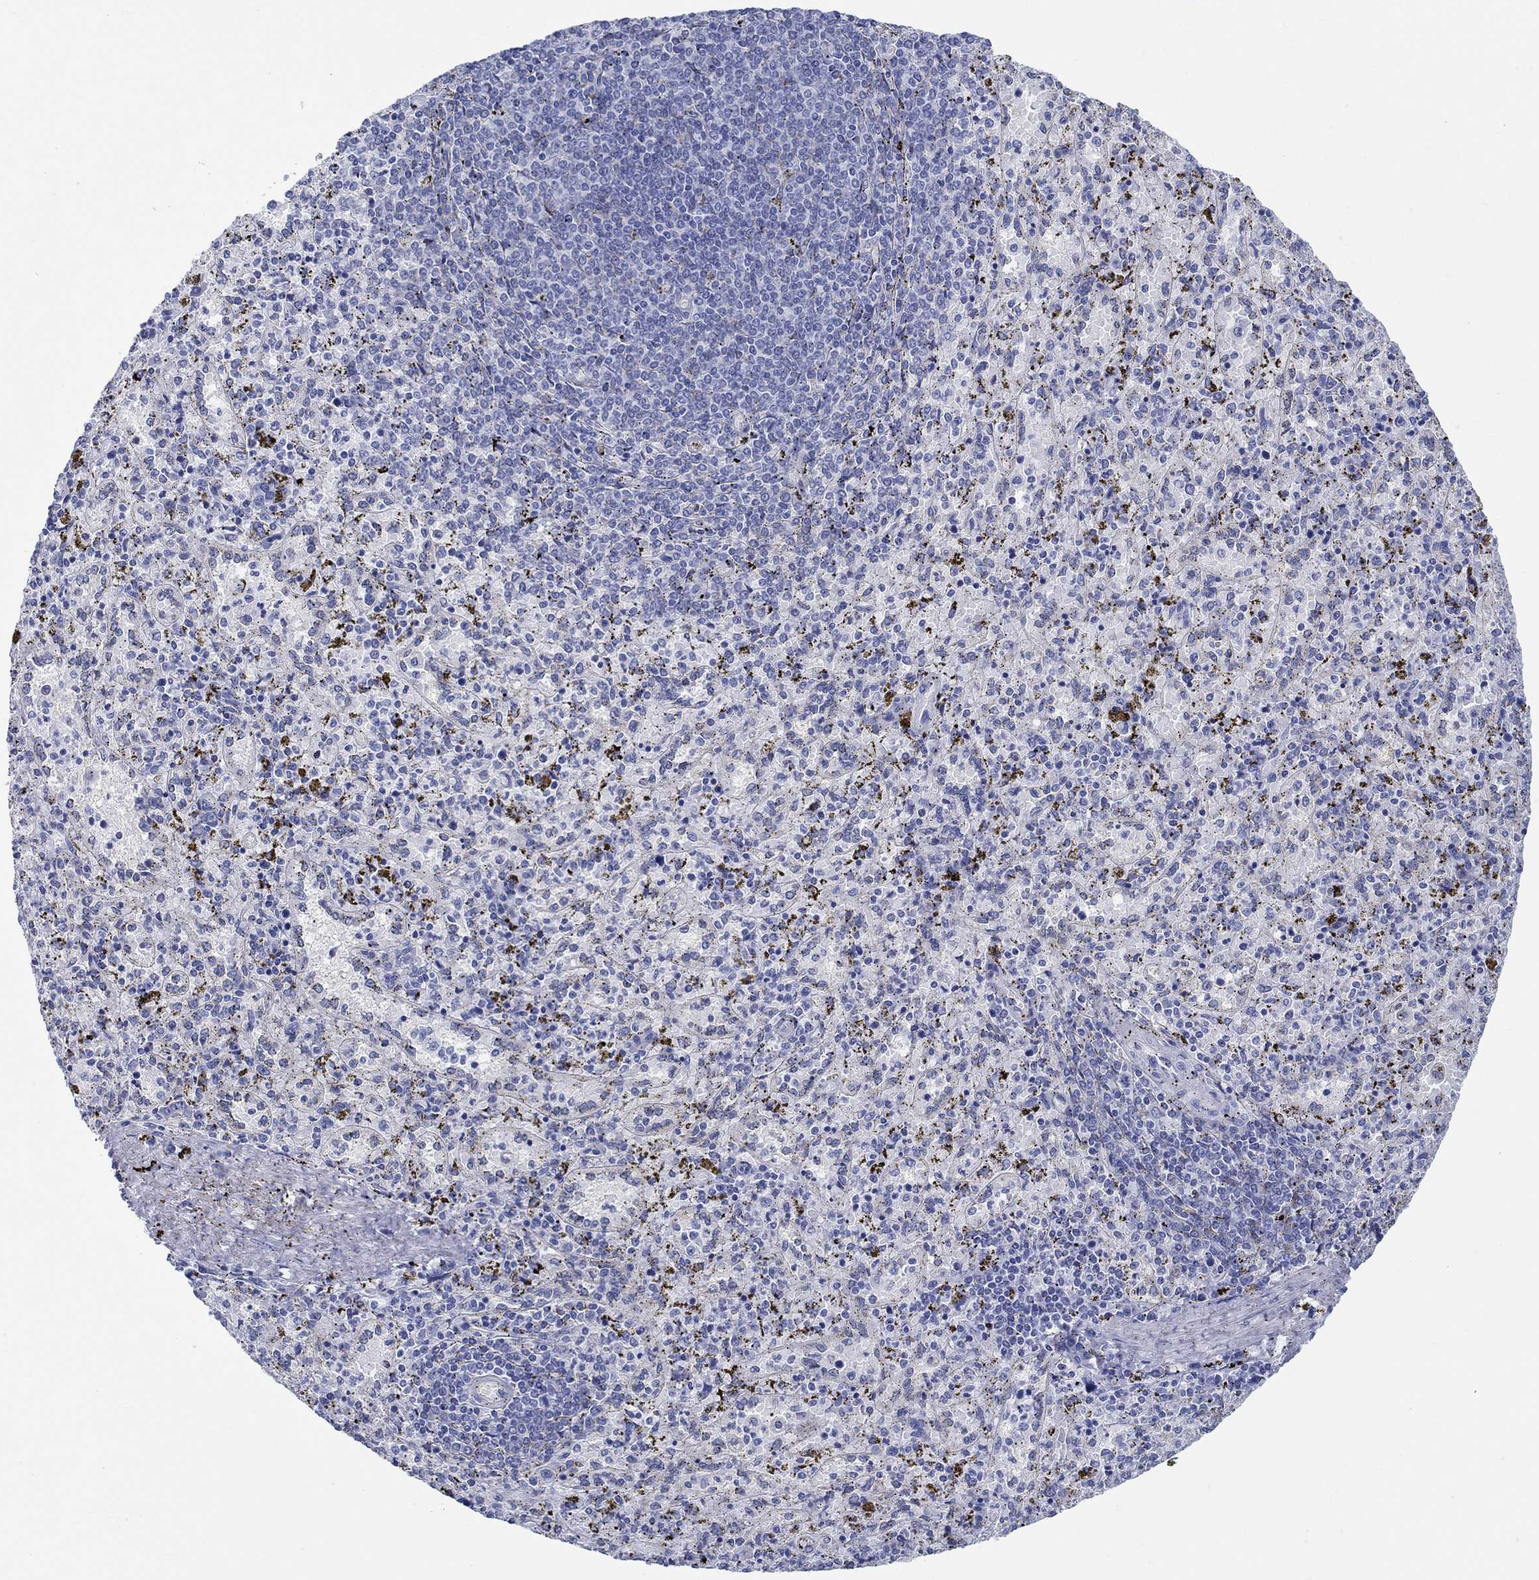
{"staining": {"intensity": "negative", "quantity": "none", "location": "none"}, "tissue": "spleen", "cell_type": "Cells in red pulp", "image_type": "normal", "snomed": [{"axis": "morphology", "description": "Normal tissue, NOS"}, {"axis": "topography", "description": "Spleen"}], "caption": "A high-resolution histopathology image shows immunohistochemistry (IHC) staining of normal spleen, which shows no significant positivity in cells in red pulp.", "gene": "RD3L", "patient": {"sex": "female", "age": 50}}